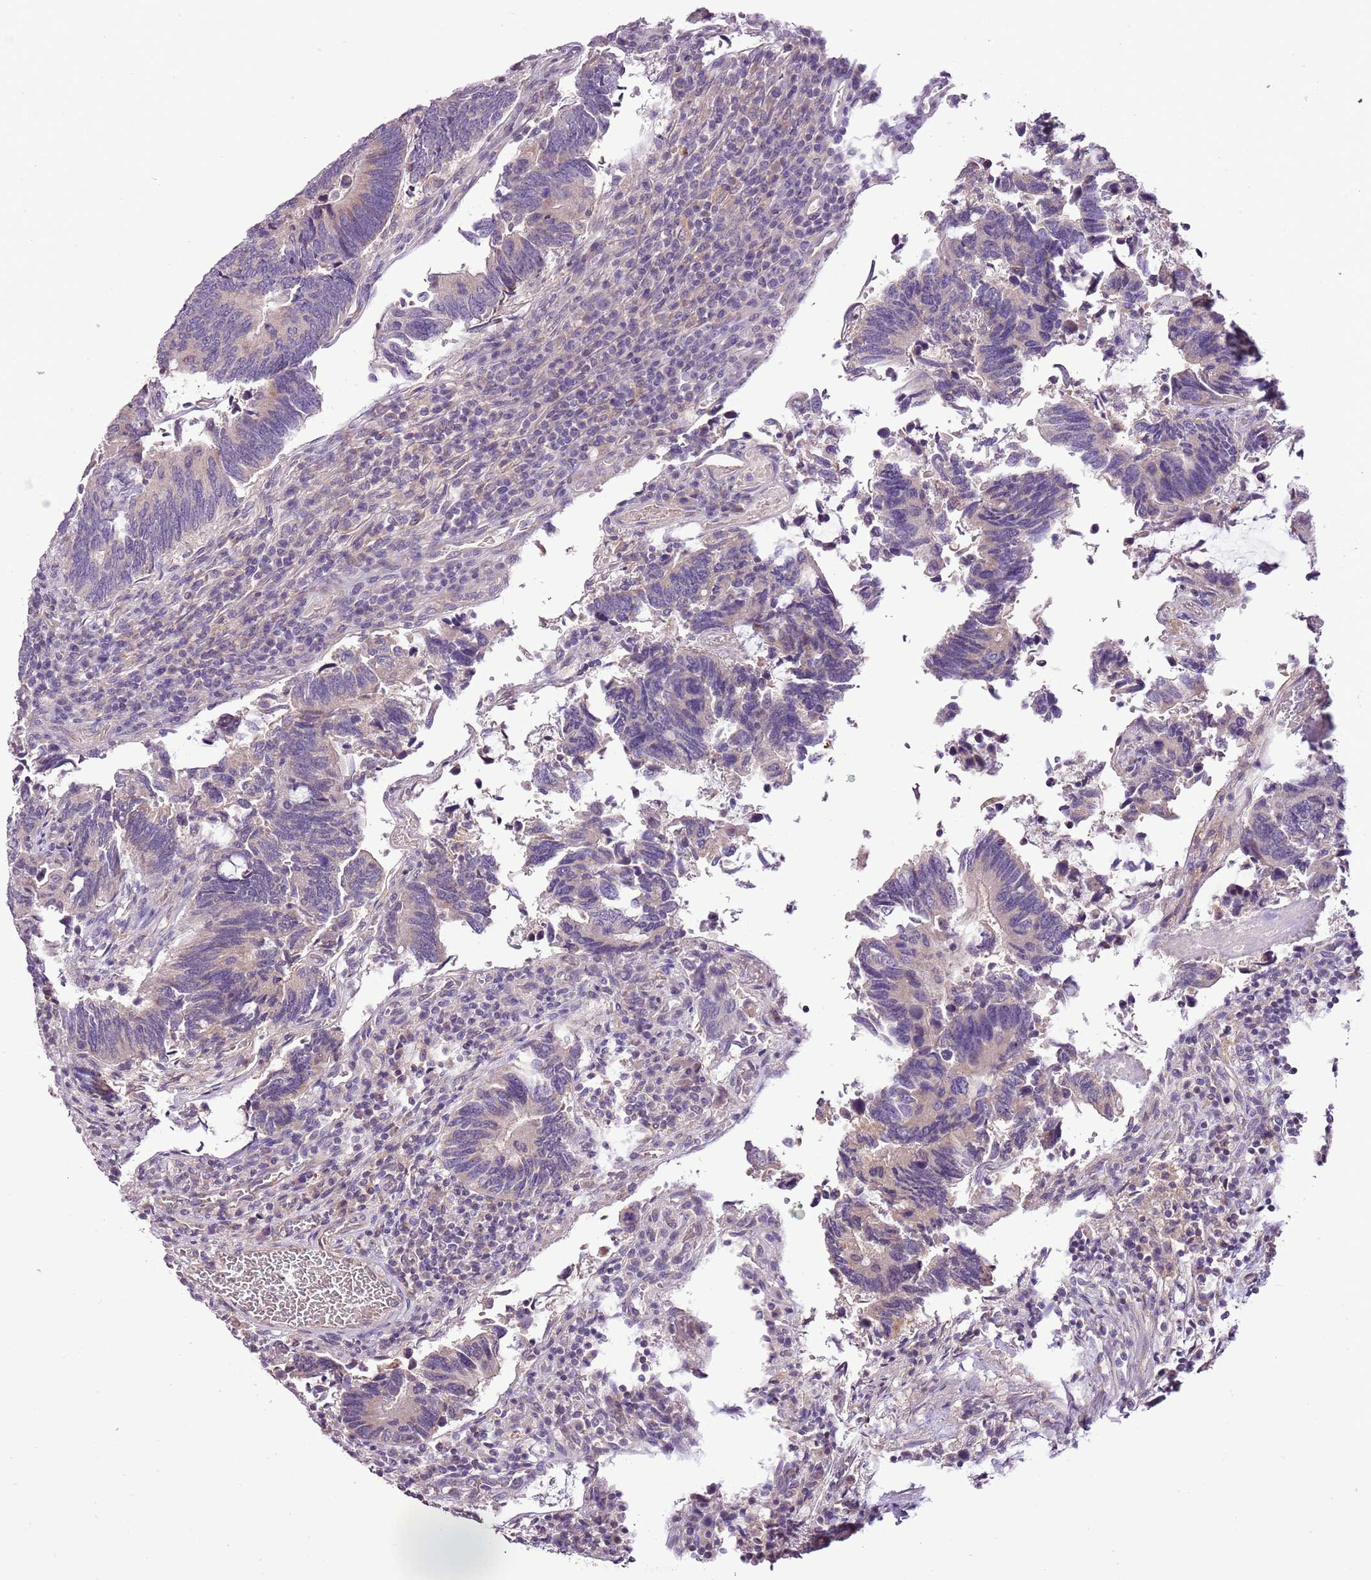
{"staining": {"intensity": "weak", "quantity": "<25%", "location": "cytoplasmic/membranous"}, "tissue": "colorectal cancer", "cell_type": "Tumor cells", "image_type": "cancer", "snomed": [{"axis": "morphology", "description": "Adenocarcinoma, NOS"}, {"axis": "topography", "description": "Colon"}], "caption": "Human colorectal cancer (adenocarcinoma) stained for a protein using immunohistochemistry demonstrates no positivity in tumor cells.", "gene": "CMKLR1", "patient": {"sex": "male", "age": 87}}